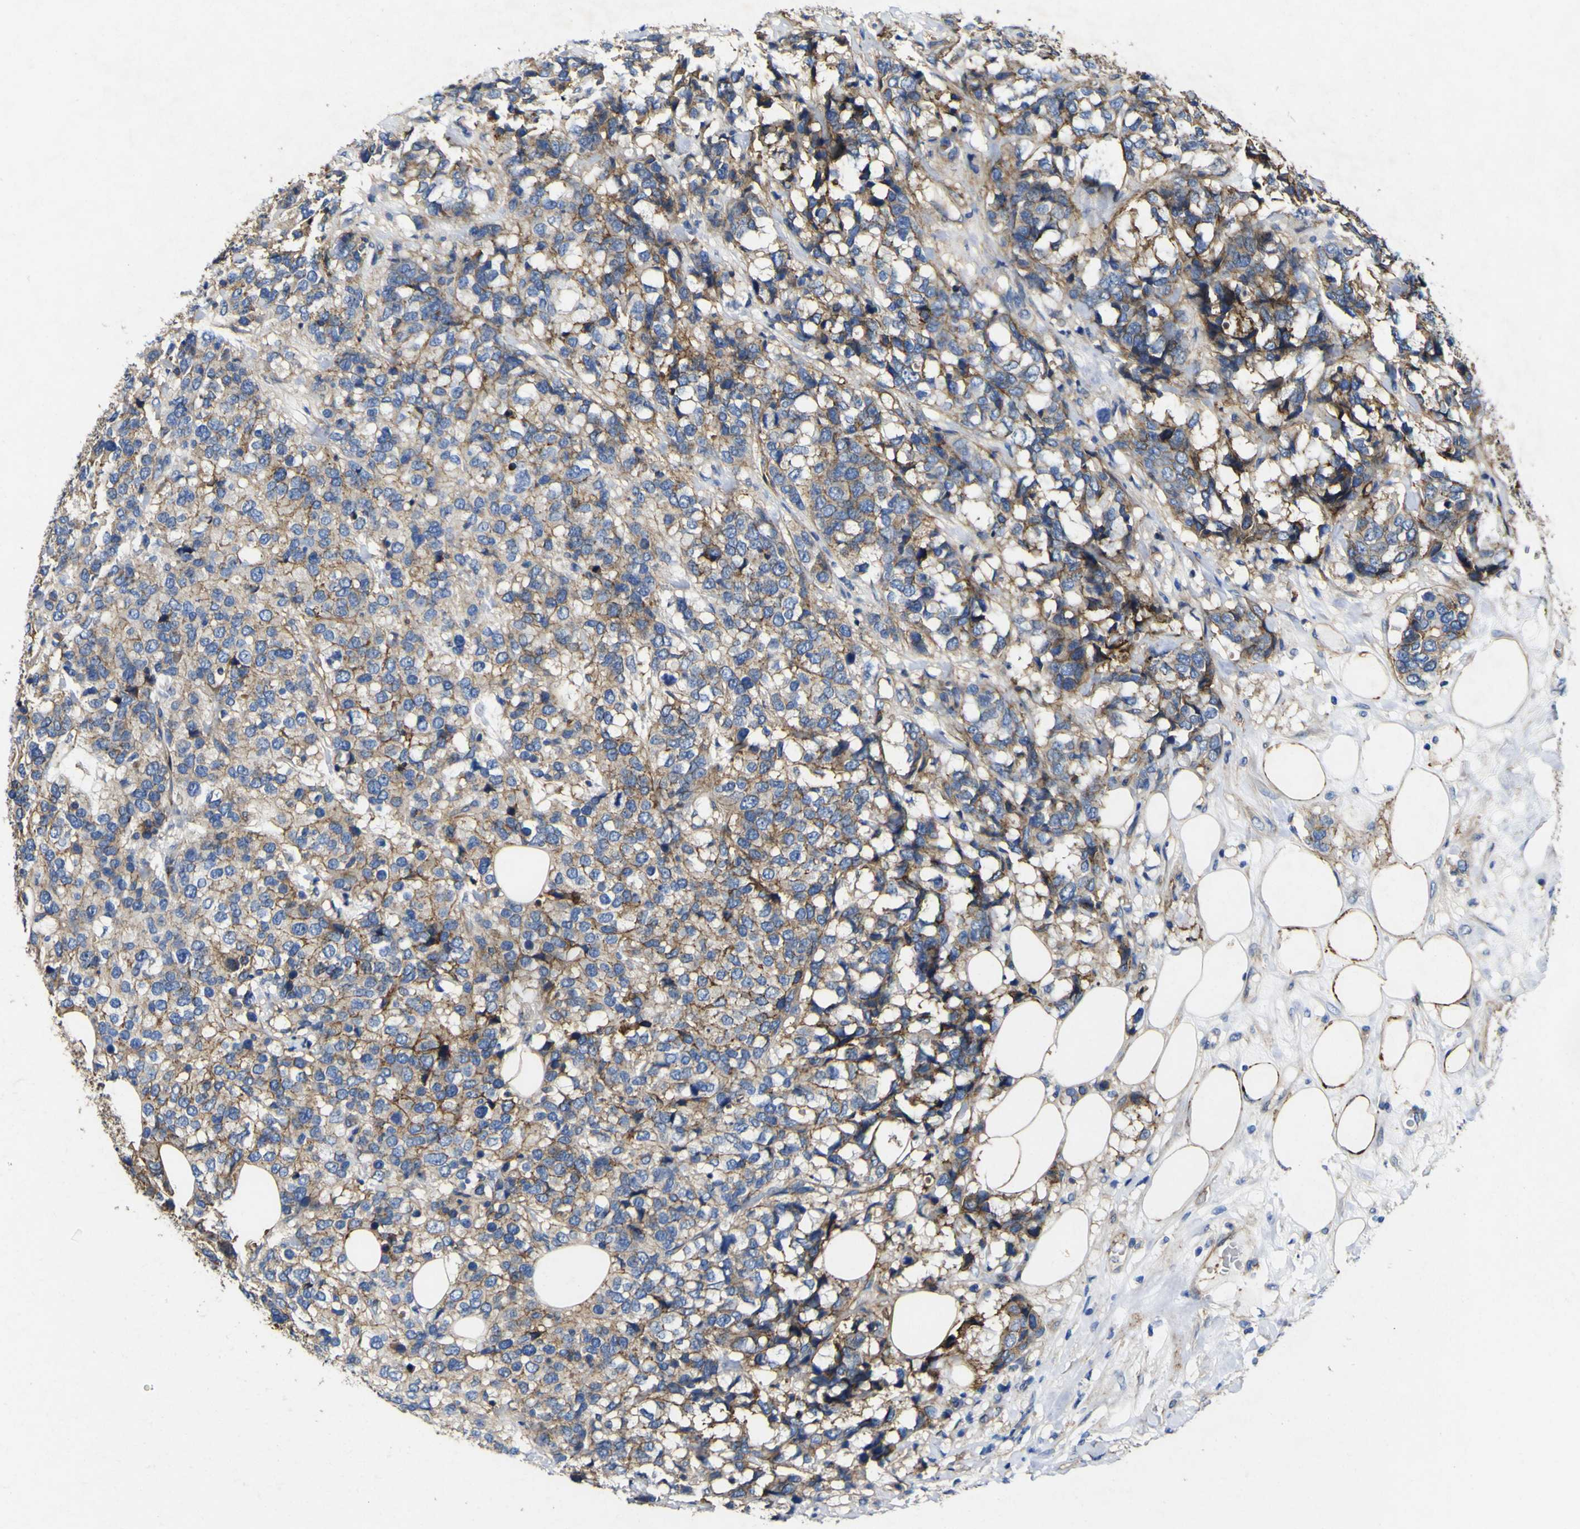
{"staining": {"intensity": "moderate", "quantity": "25%-75%", "location": "cytoplasmic/membranous"}, "tissue": "breast cancer", "cell_type": "Tumor cells", "image_type": "cancer", "snomed": [{"axis": "morphology", "description": "Lobular carcinoma"}, {"axis": "topography", "description": "Breast"}], "caption": "Approximately 25%-75% of tumor cells in breast lobular carcinoma demonstrate moderate cytoplasmic/membranous protein staining as visualized by brown immunohistochemical staining.", "gene": "CD151", "patient": {"sex": "female", "age": 59}}